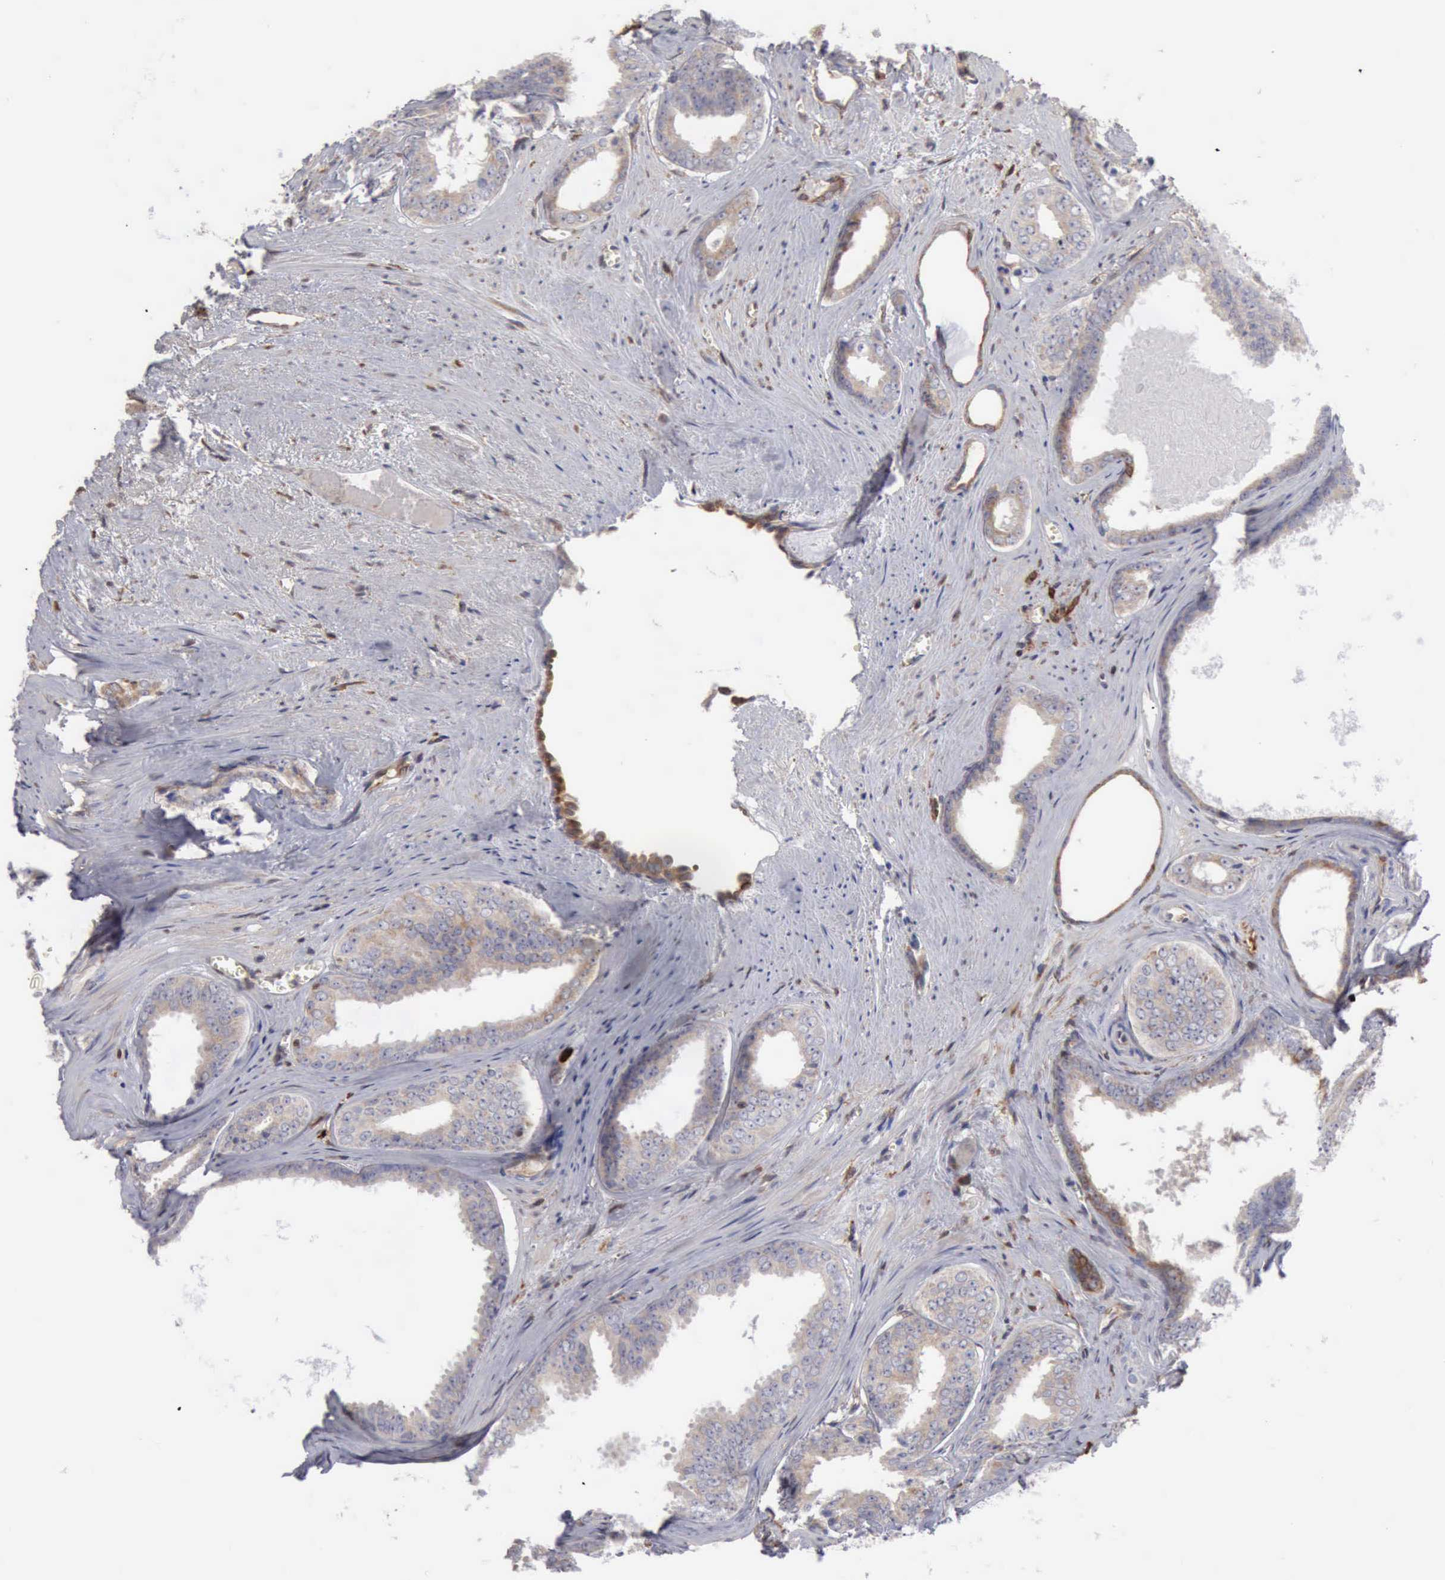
{"staining": {"intensity": "weak", "quantity": "25%-75%", "location": "cytoplasmic/membranous"}, "tissue": "prostate cancer", "cell_type": "Tumor cells", "image_type": "cancer", "snomed": [{"axis": "morphology", "description": "Adenocarcinoma, Medium grade"}, {"axis": "topography", "description": "Prostate"}], "caption": "The image demonstrates immunohistochemical staining of prostate cancer. There is weak cytoplasmic/membranous expression is appreciated in approximately 25%-75% of tumor cells.", "gene": "APOL2", "patient": {"sex": "male", "age": 79}}